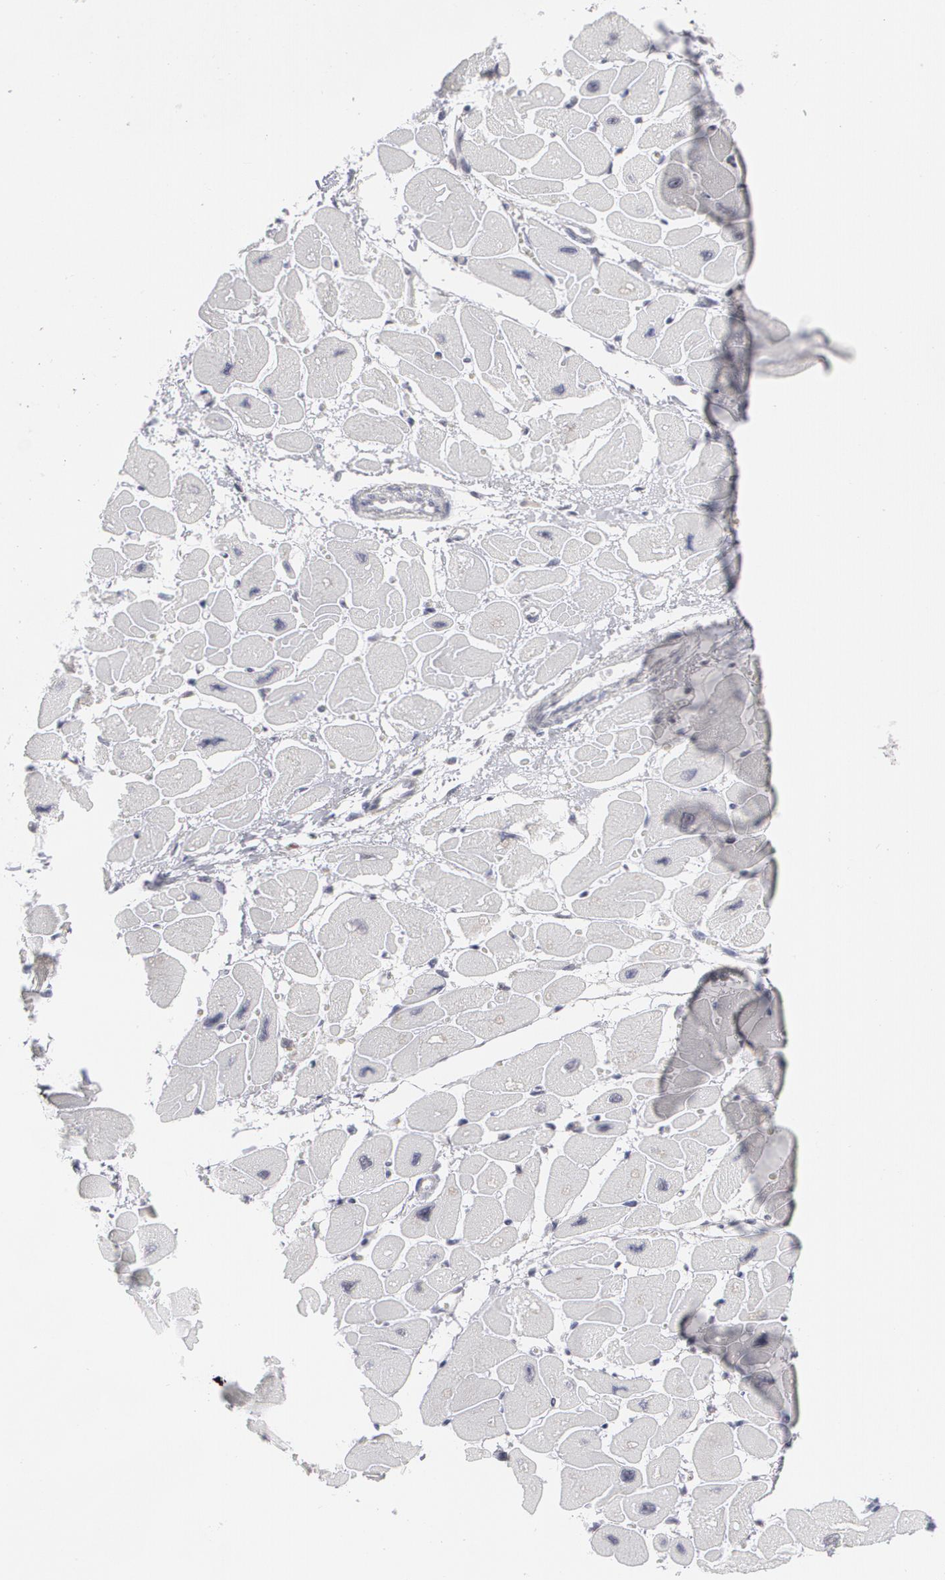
{"staining": {"intensity": "negative", "quantity": "none", "location": "none"}, "tissue": "heart muscle", "cell_type": "Cardiomyocytes", "image_type": "normal", "snomed": [{"axis": "morphology", "description": "Normal tissue, NOS"}, {"axis": "topography", "description": "Heart"}], "caption": "Immunohistochemistry (IHC) of unremarkable human heart muscle shows no positivity in cardiomyocytes. Brightfield microscopy of immunohistochemistry (IHC) stained with DAB (3,3'-diaminobenzidine) (brown) and hematoxylin (blue), captured at high magnification.", "gene": "MCL1", "patient": {"sex": "female", "age": 54}}